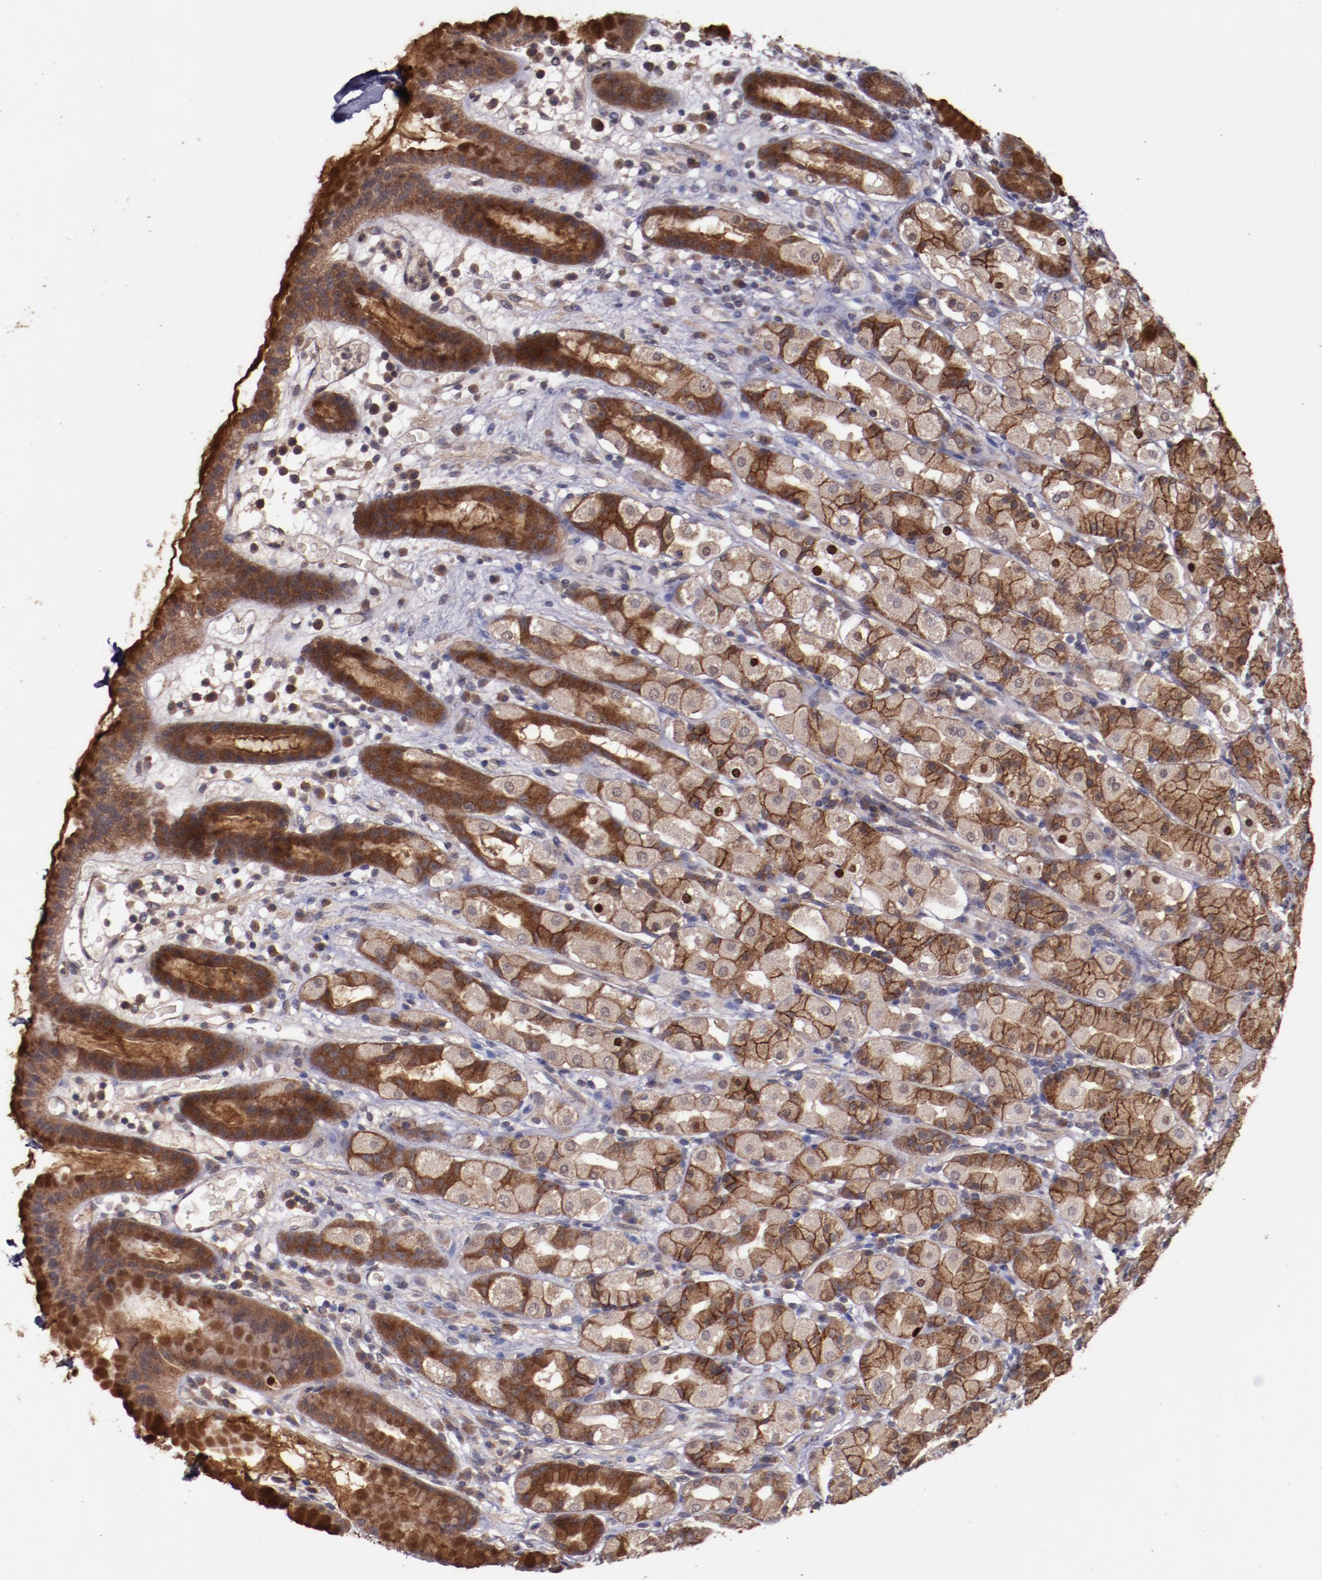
{"staining": {"intensity": "strong", "quantity": "25%-75%", "location": "cytoplasmic/membranous"}, "tissue": "stomach", "cell_type": "Glandular cells", "image_type": "normal", "snomed": [{"axis": "morphology", "description": "Normal tissue, NOS"}, {"axis": "topography", "description": "Stomach, upper"}], "caption": "This is a micrograph of IHC staining of benign stomach, which shows strong expression in the cytoplasmic/membranous of glandular cells.", "gene": "FTSJ1", "patient": {"sex": "male", "age": 68}}